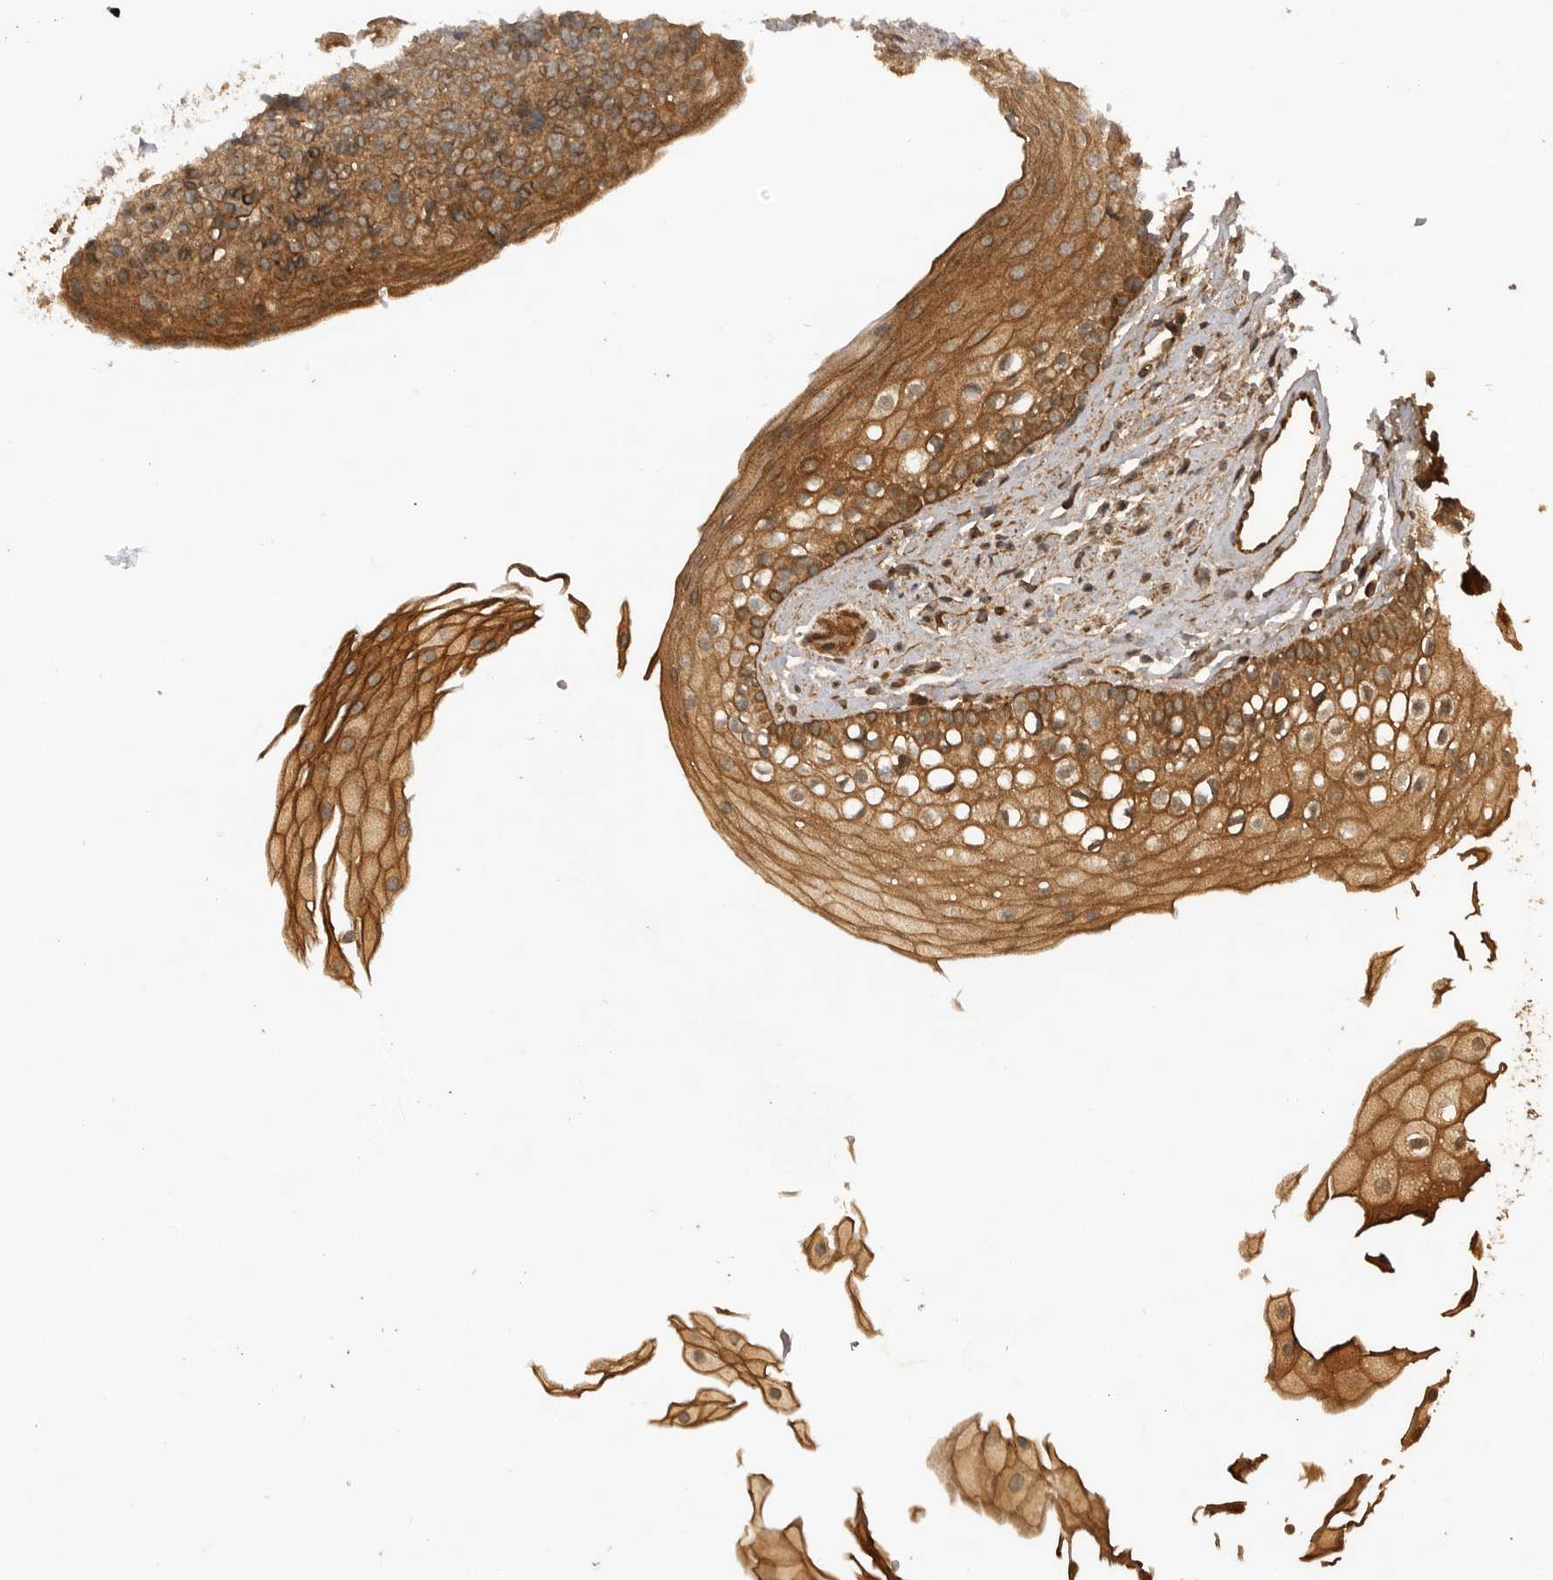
{"staining": {"intensity": "strong", "quantity": ">75%", "location": "cytoplasmic/membranous"}, "tissue": "oral mucosa", "cell_type": "Squamous epithelial cells", "image_type": "normal", "snomed": [{"axis": "morphology", "description": "Normal tissue, NOS"}, {"axis": "topography", "description": "Oral tissue"}], "caption": "The histopathology image displays immunohistochemical staining of unremarkable oral mucosa. There is strong cytoplasmic/membranous expression is appreciated in approximately >75% of squamous epithelial cells.", "gene": "PRDX4", "patient": {"sex": "male", "age": 28}}